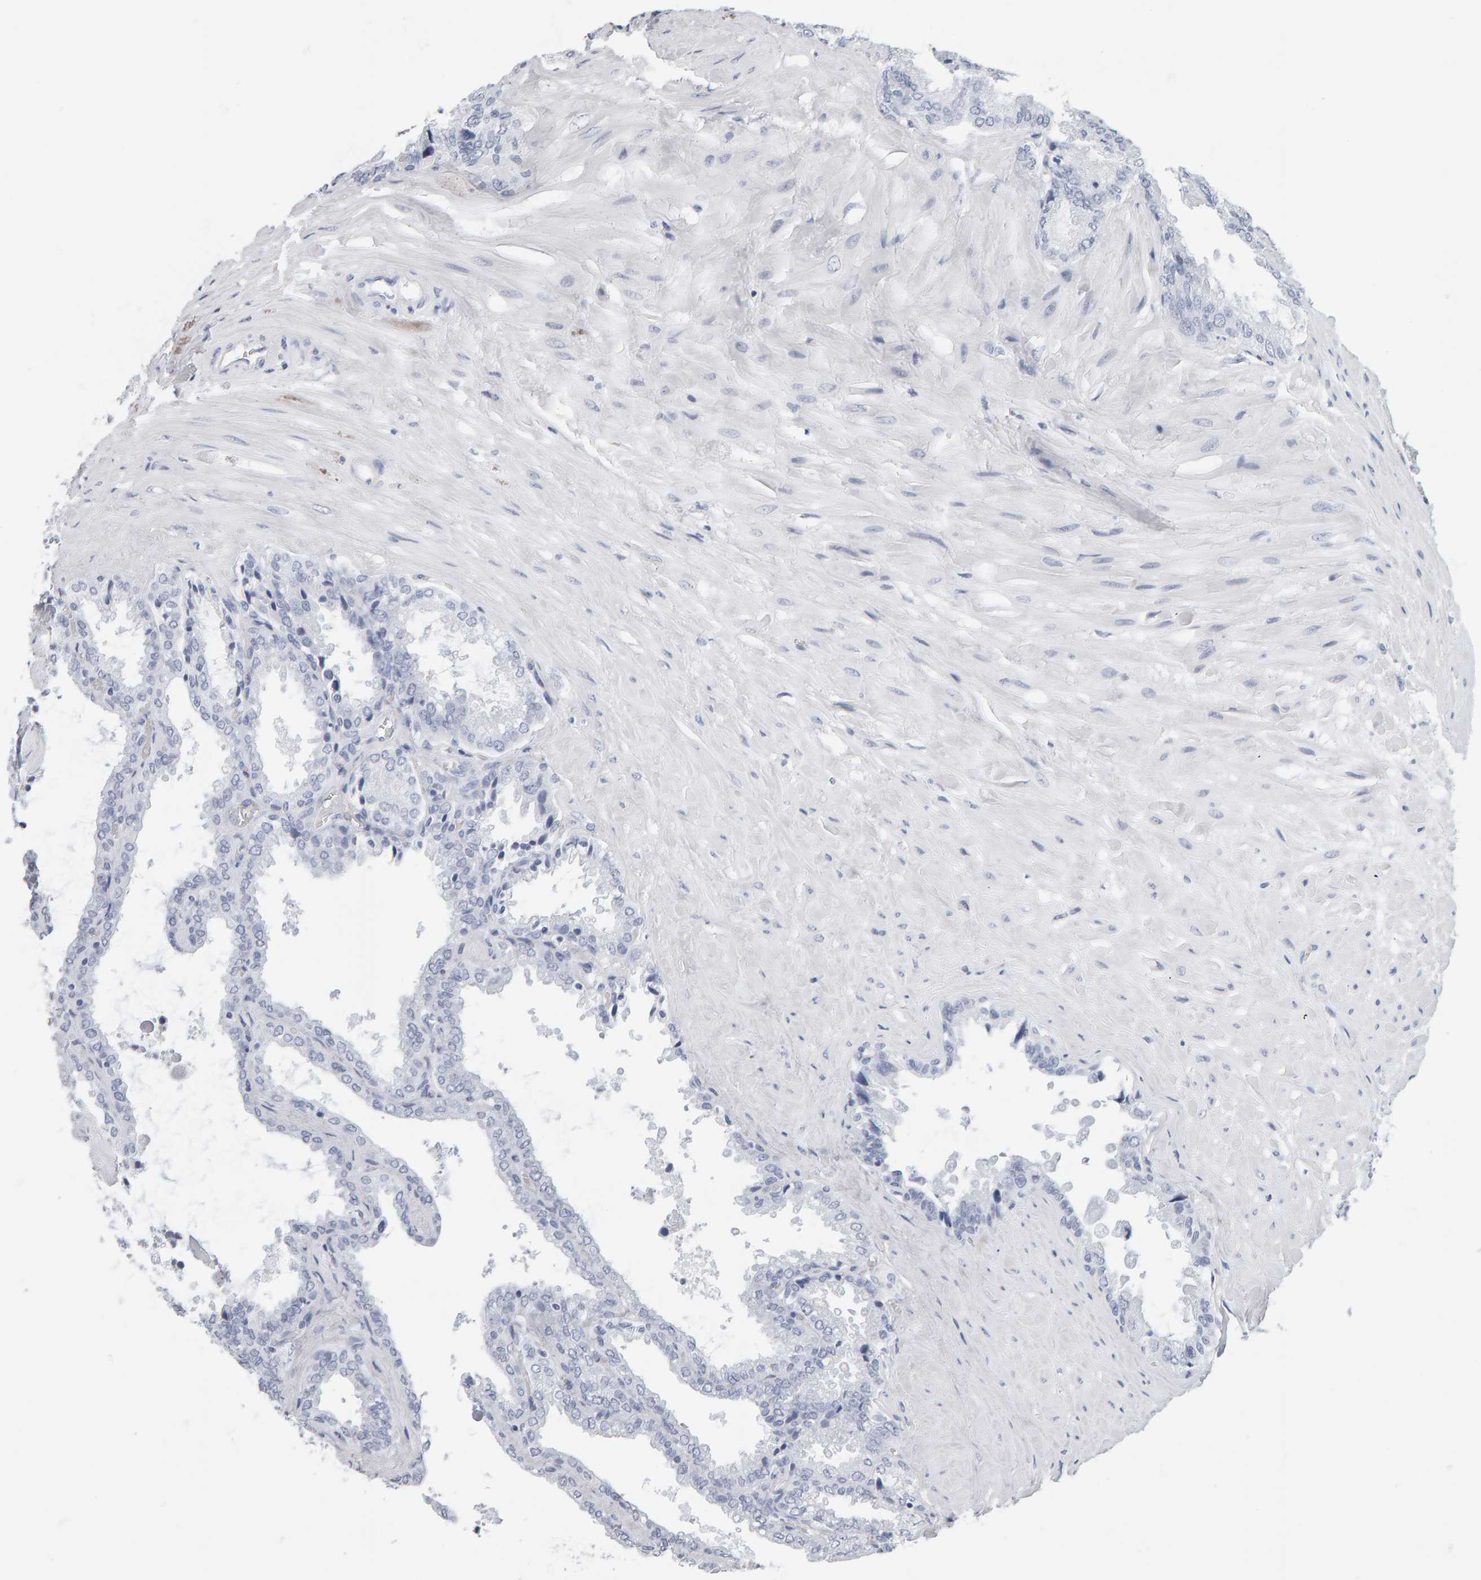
{"staining": {"intensity": "negative", "quantity": "none", "location": "none"}, "tissue": "seminal vesicle", "cell_type": "Glandular cells", "image_type": "normal", "snomed": [{"axis": "morphology", "description": "Normal tissue, NOS"}, {"axis": "topography", "description": "Seminal veicle"}], "caption": "A histopathology image of seminal vesicle stained for a protein shows no brown staining in glandular cells.", "gene": "SPACA3", "patient": {"sex": "male", "age": 46}}